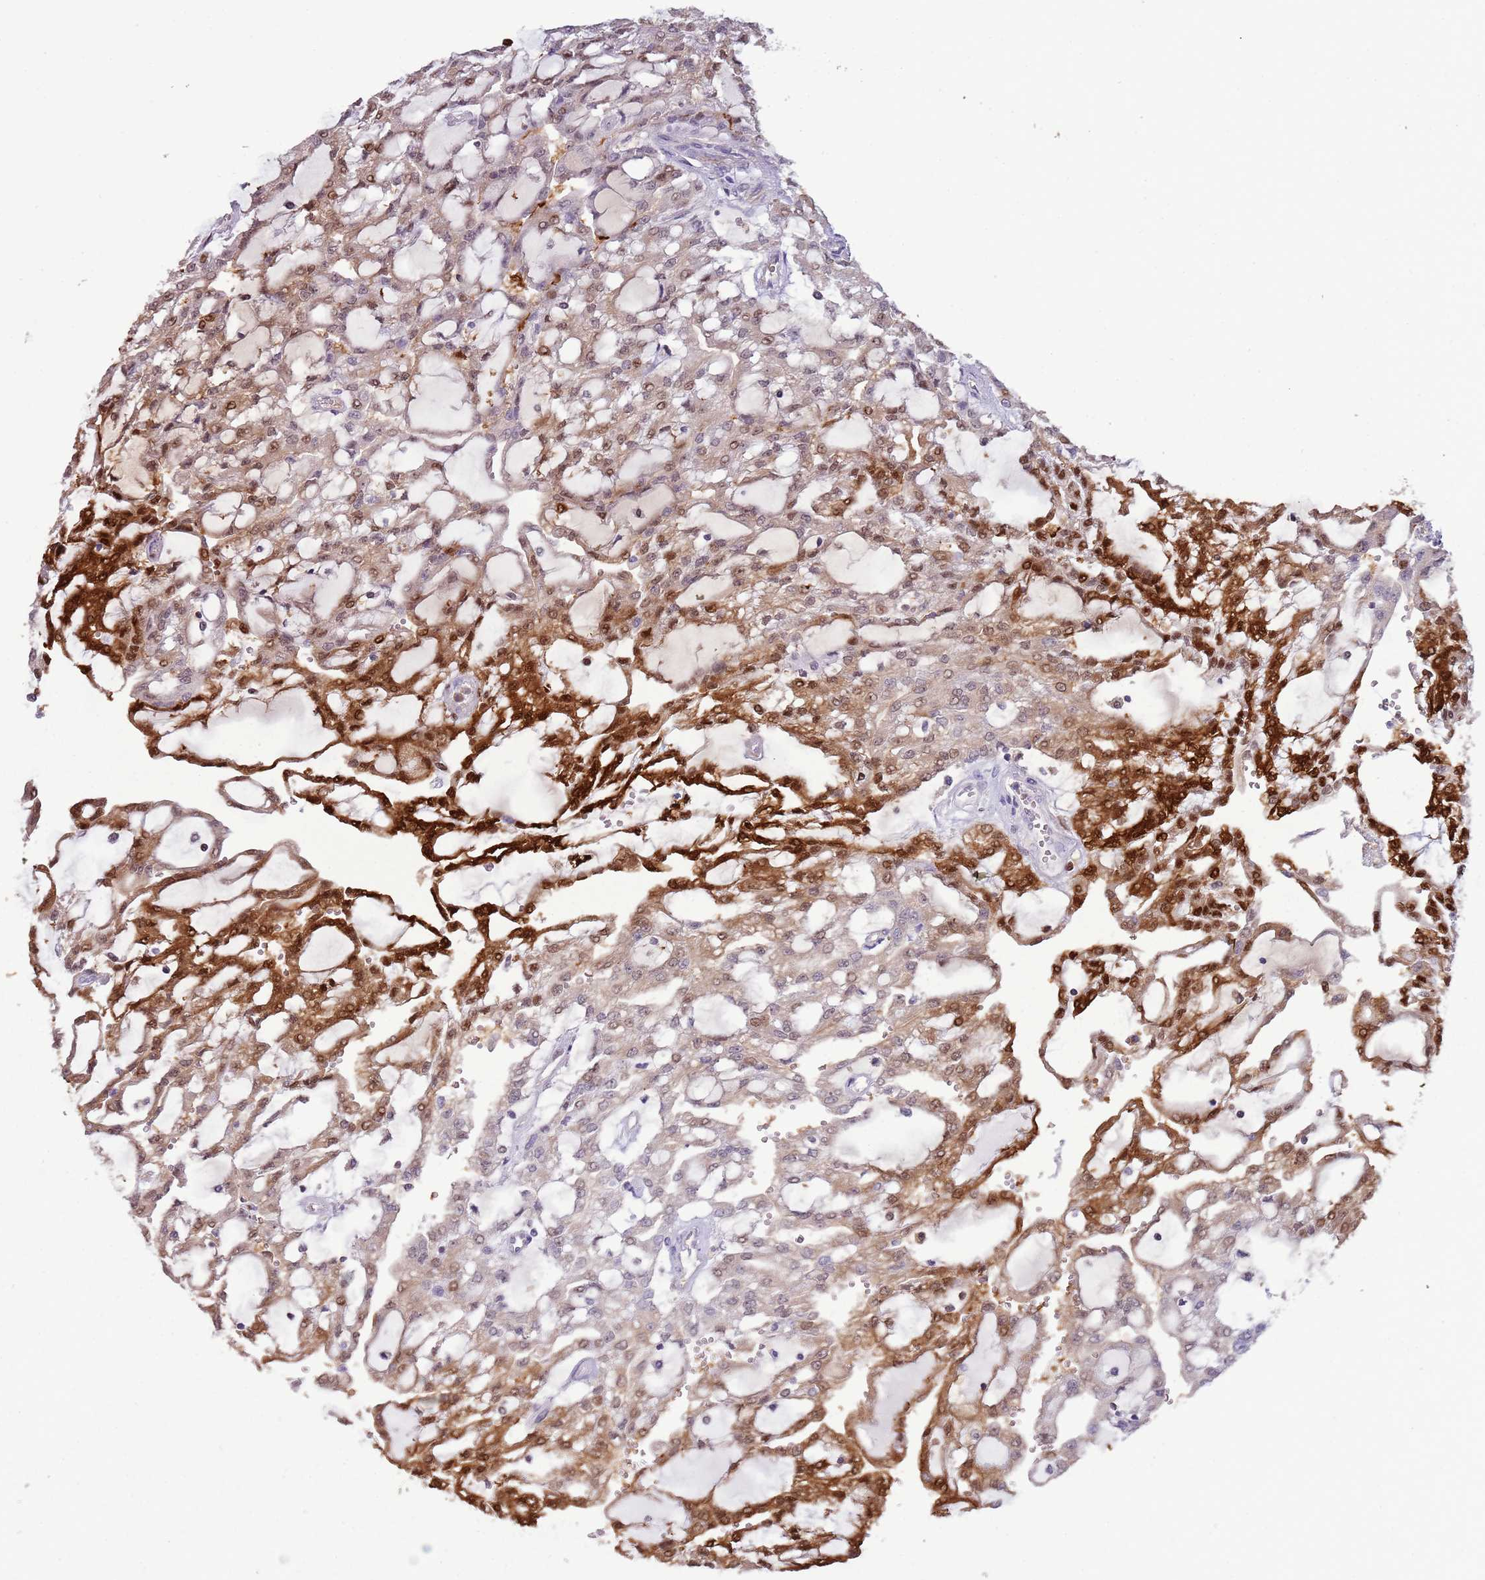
{"staining": {"intensity": "strong", "quantity": "25%-75%", "location": "cytoplasmic/membranous,nuclear"}, "tissue": "renal cancer", "cell_type": "Tumor cells", "image_type": "cancer", "snomed": [{"axis": "morphology", "description": "Adenocarcinoma, NOS"}, {"axis": "topography", "description": "Kidney"}], "caption": "This micrograph exhibits IHC staining of renal cancer (adenocarcinoma), with high strong cytoplasmic/membranous and nuclear positivity in about 25%-75% of tumor cells.", "gene": "NBPF6", "patient": {"sex": "male", "age": 63}}